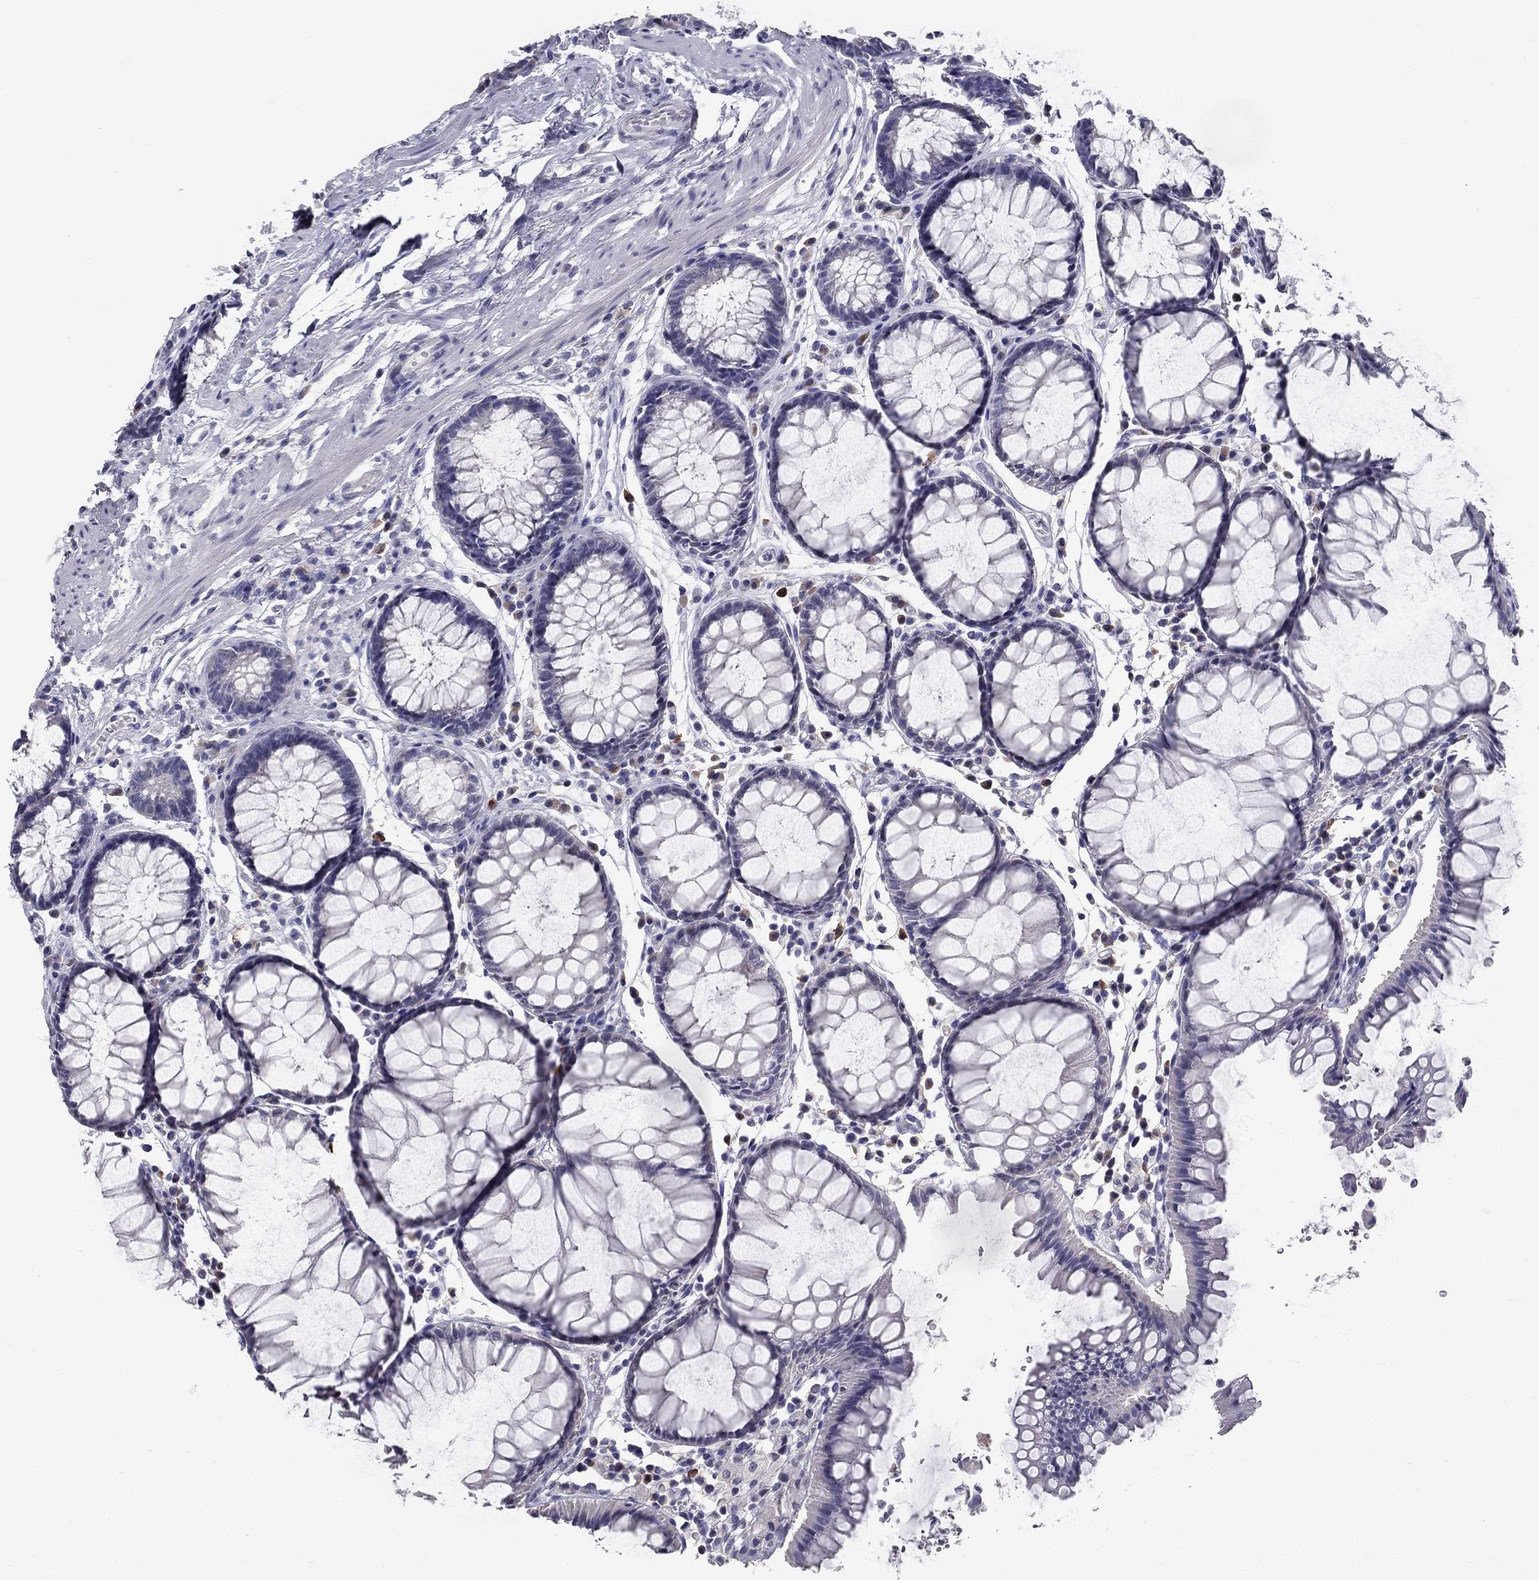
{"staining": {"intensity": "negative", "quantity": "none", "location": "none"}, "tissue": "rectum", "cell_type": "Glandular cells", "image_type": "normal", "snomed": [{"axis": "morphology", "description": "Normal tissue, NOS"}, {"axis": "topography", "description": "Rectum"}], "caption": "Glandular cells show no significant staining in normal rectum. (Stains: DAB (3,3'-diaminobenzidine) immunohistochemistry (IHC) with hematoxylin counter stain, Microscopy: brightfield microscopy at high magnification).", "gene": "POMC", "patient": {"sex": "female", "age": 68}}